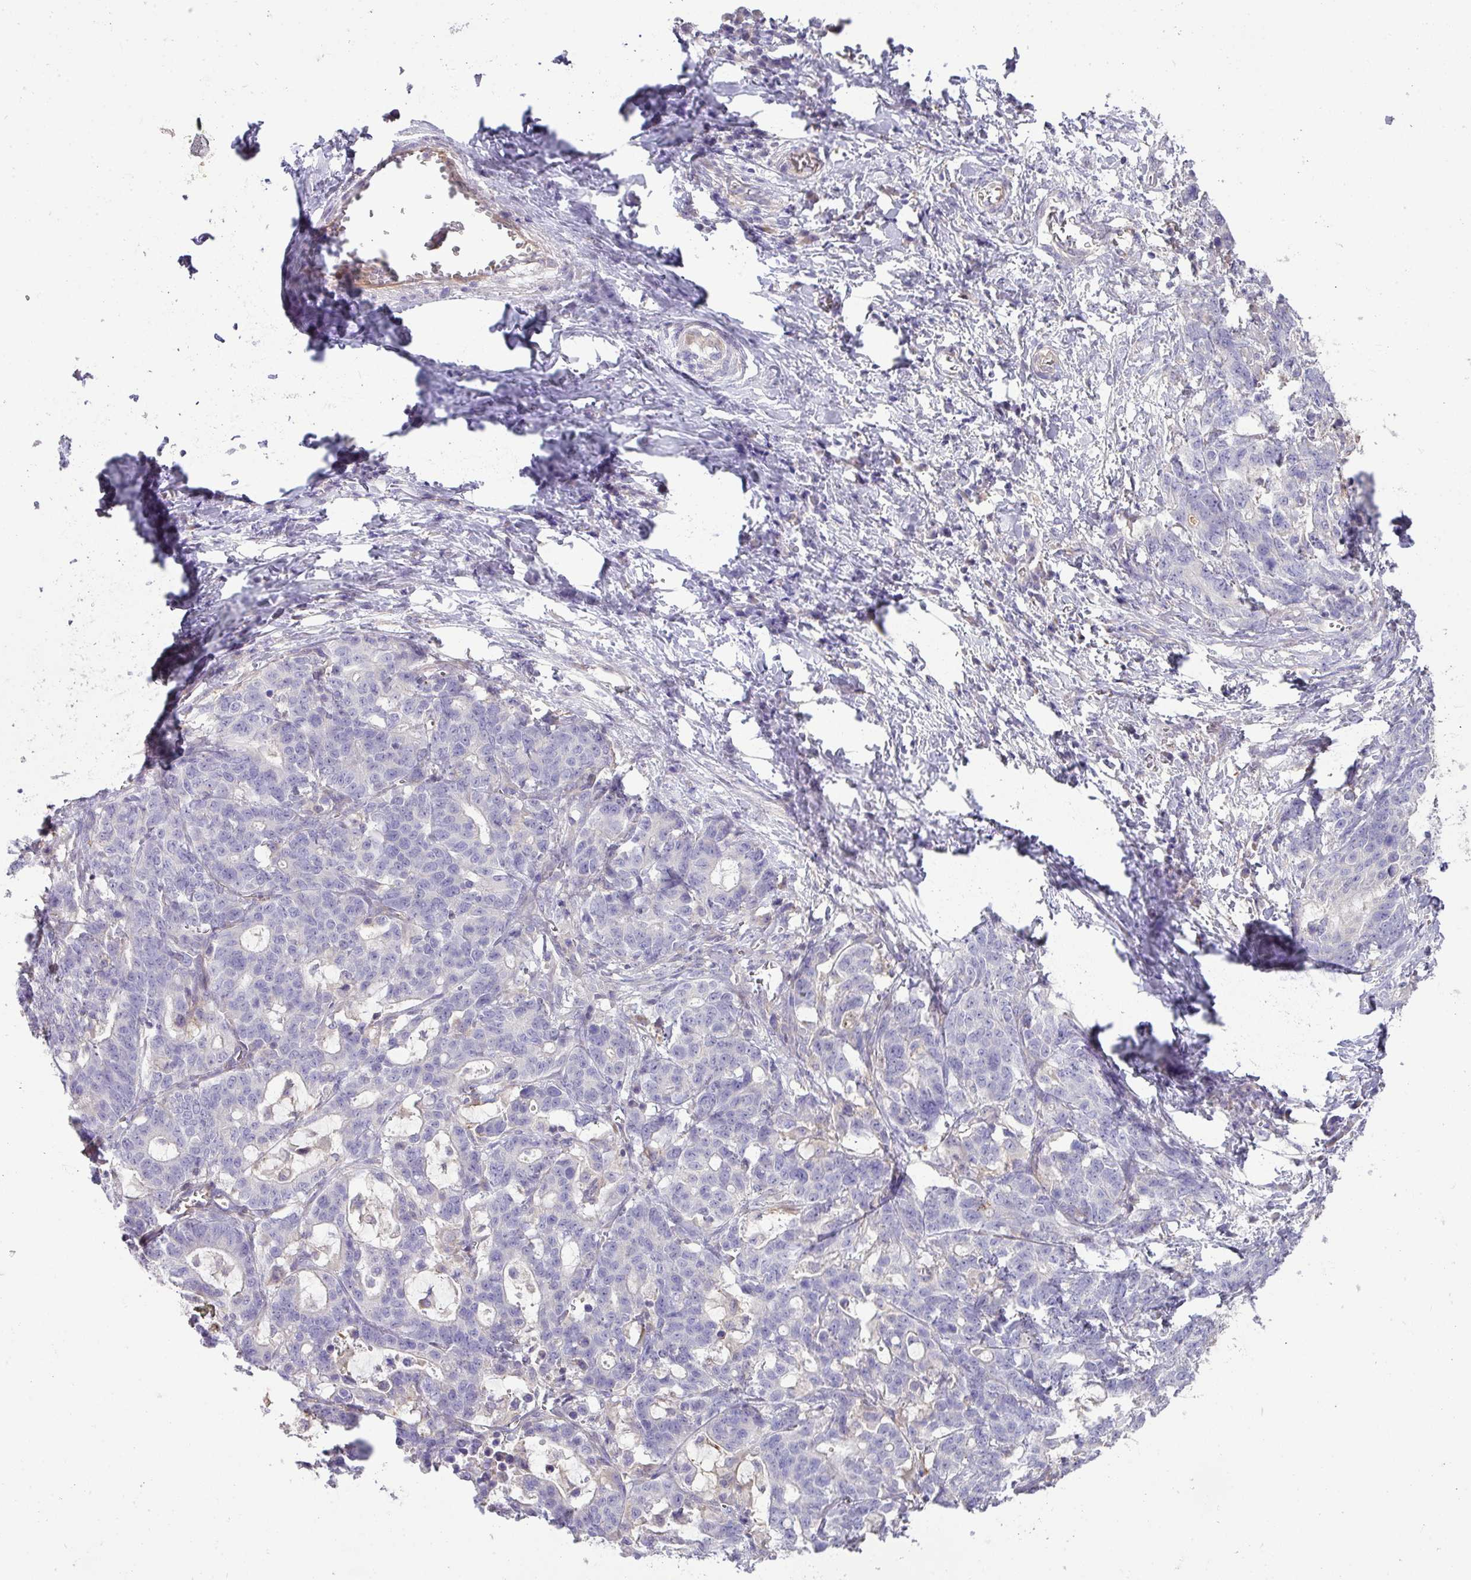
{"staining": {"intensity": "negative", "quantity": "none", "location": "none"}, "tissue": "stomach cancer", "cell_type": "Tumor cells", "image_type": "cancer", "snomed": [{"axis": "morphology", "description": "Normal tissue, NOS"}, {"axis": "morphology", "description": "Adenocarcinoma, NOS"}, {"axis": "topography", "description": "Stomach"}], "caption": "An immunohistochemistry image of stomach cancer is shown. There is no staining in tumor cells of stomach cancer.", "gene": "HOXC13", "patient": {"sex": "female", "age": 64}}